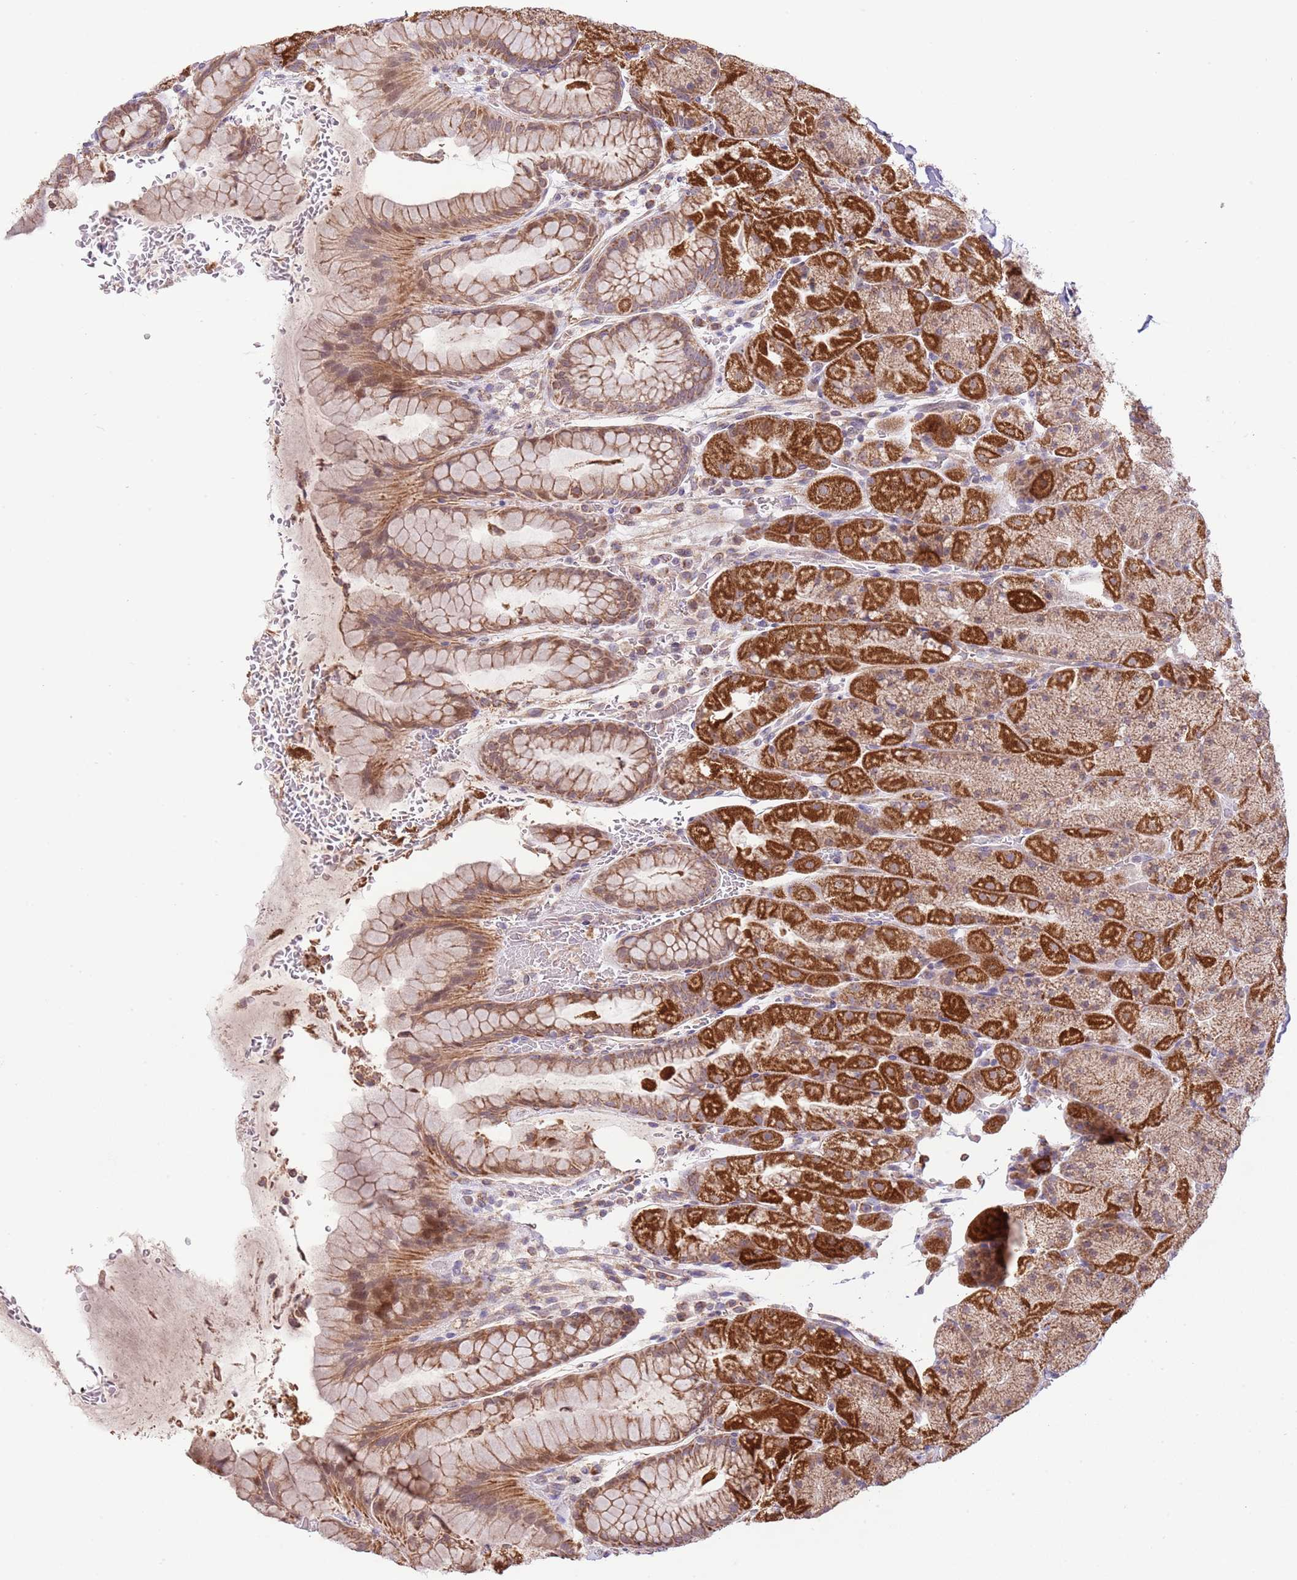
{"staining": {"intensity": "strong", "quantity": ">75%", "location": "cytoplasmic/membranous"}, "tissue": "stomach", "cell_type": "Glandular cells", "image_type": "normal", "snomed": [{"axis": "morphology", "description": "Normal tissue, NOS"}, {"axis": "topography", "description": "Stomach, upper"}, {"axis": "topography", "description": "Stomach, lower"}], "caption": "DAB immunohistochemical staining of benign stomach exhibits strong cytoplasmic/membranous protein staining in about >75% of glandular cells. (Stains: DAB (3,3'-diaminobenzidine) in brown, nuclei in blue, Microscopy: brightfield microscopy at high magnification).", "gene": "IVD", "patient": {"sex": "male", "age": 67}}